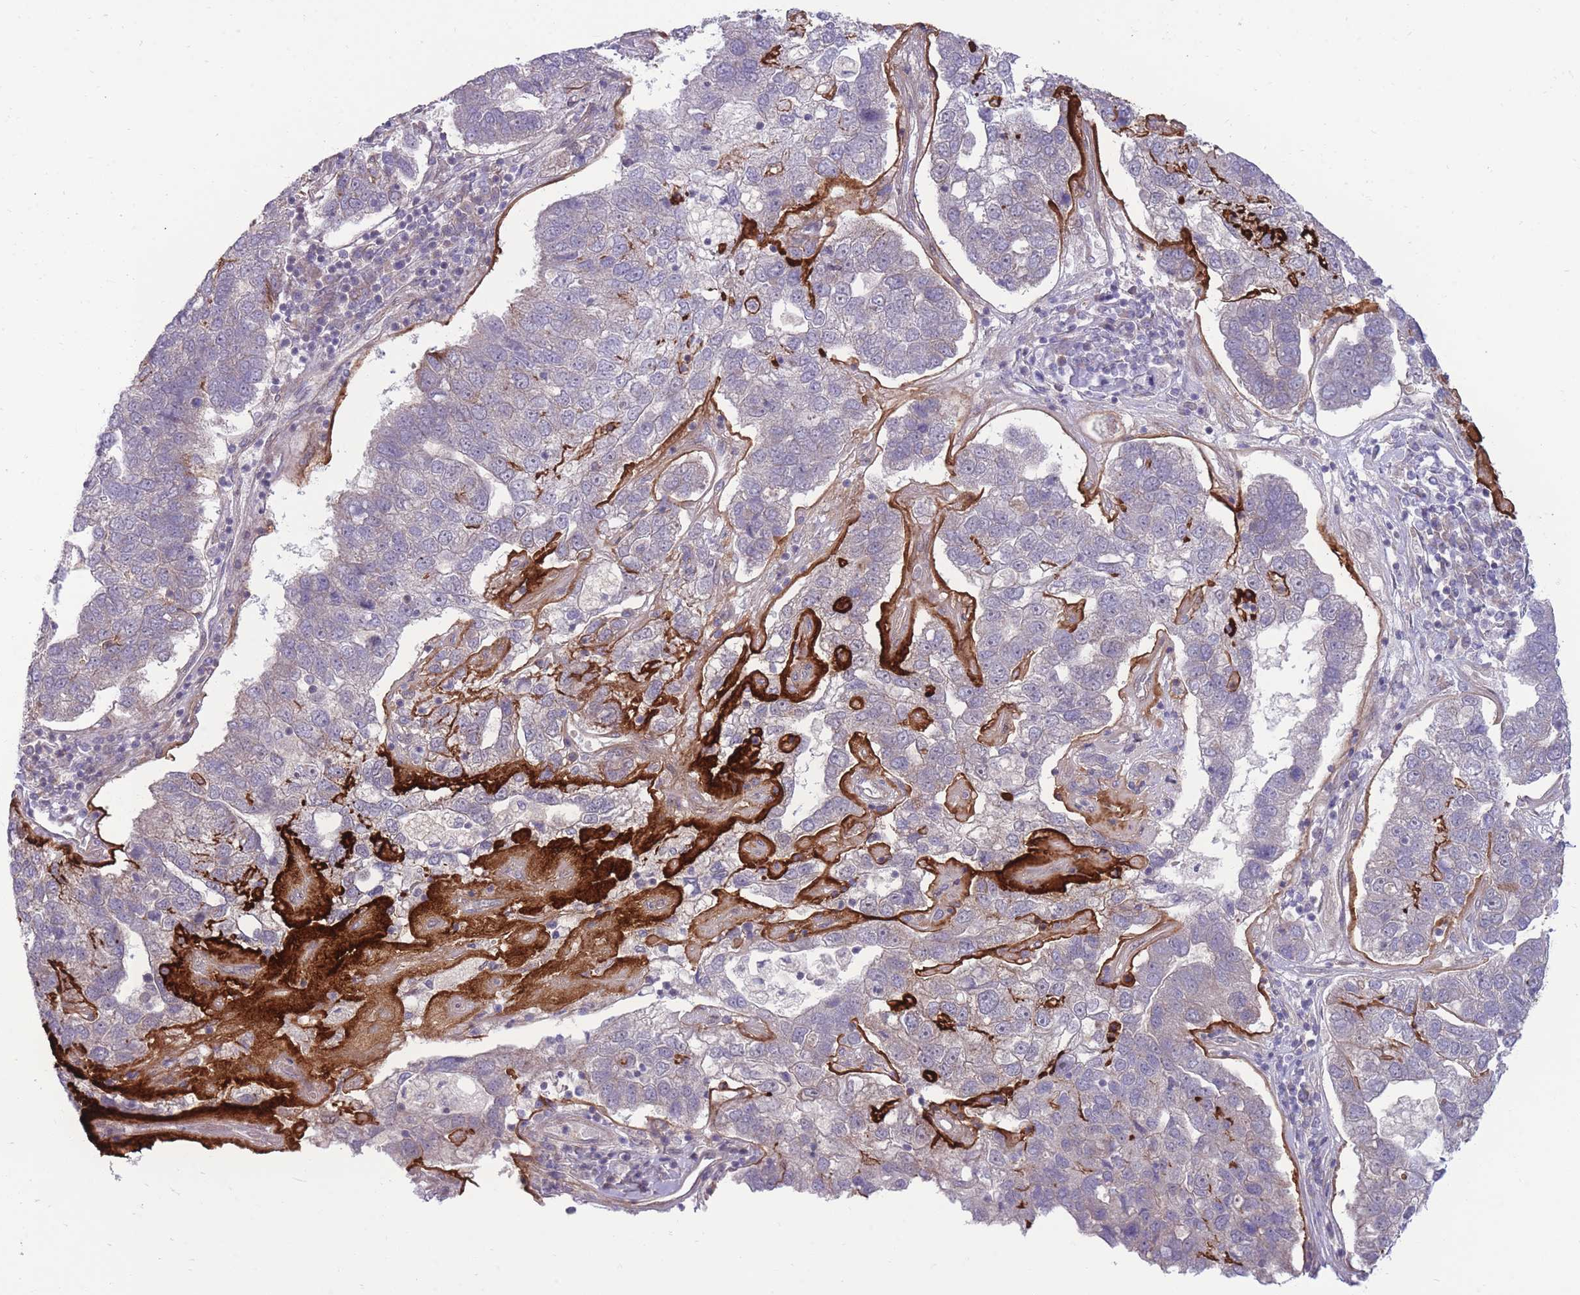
{"staining": {"intensity": "negative", "quantity": "none", "location": "none"}, "tissue": "pancreatic cancer", "cell_type": "Tumor cells", "image_type": "cancer", "snomed": [{"axis": "morphology", "description": "Adenocarcinoma, NOS"}, {"axis": "topography", "description": "Pancreas"}], "caption": "This image is of adenocarcinoma (pancreatic) stained with immunohistochemistry (IHC) to label a protein in brown with the nuclei are counter-stained blue. There is no positivity in tumor cells.", "gene": "RIC8A", "patient": {"sex": "female", "age": 61}}